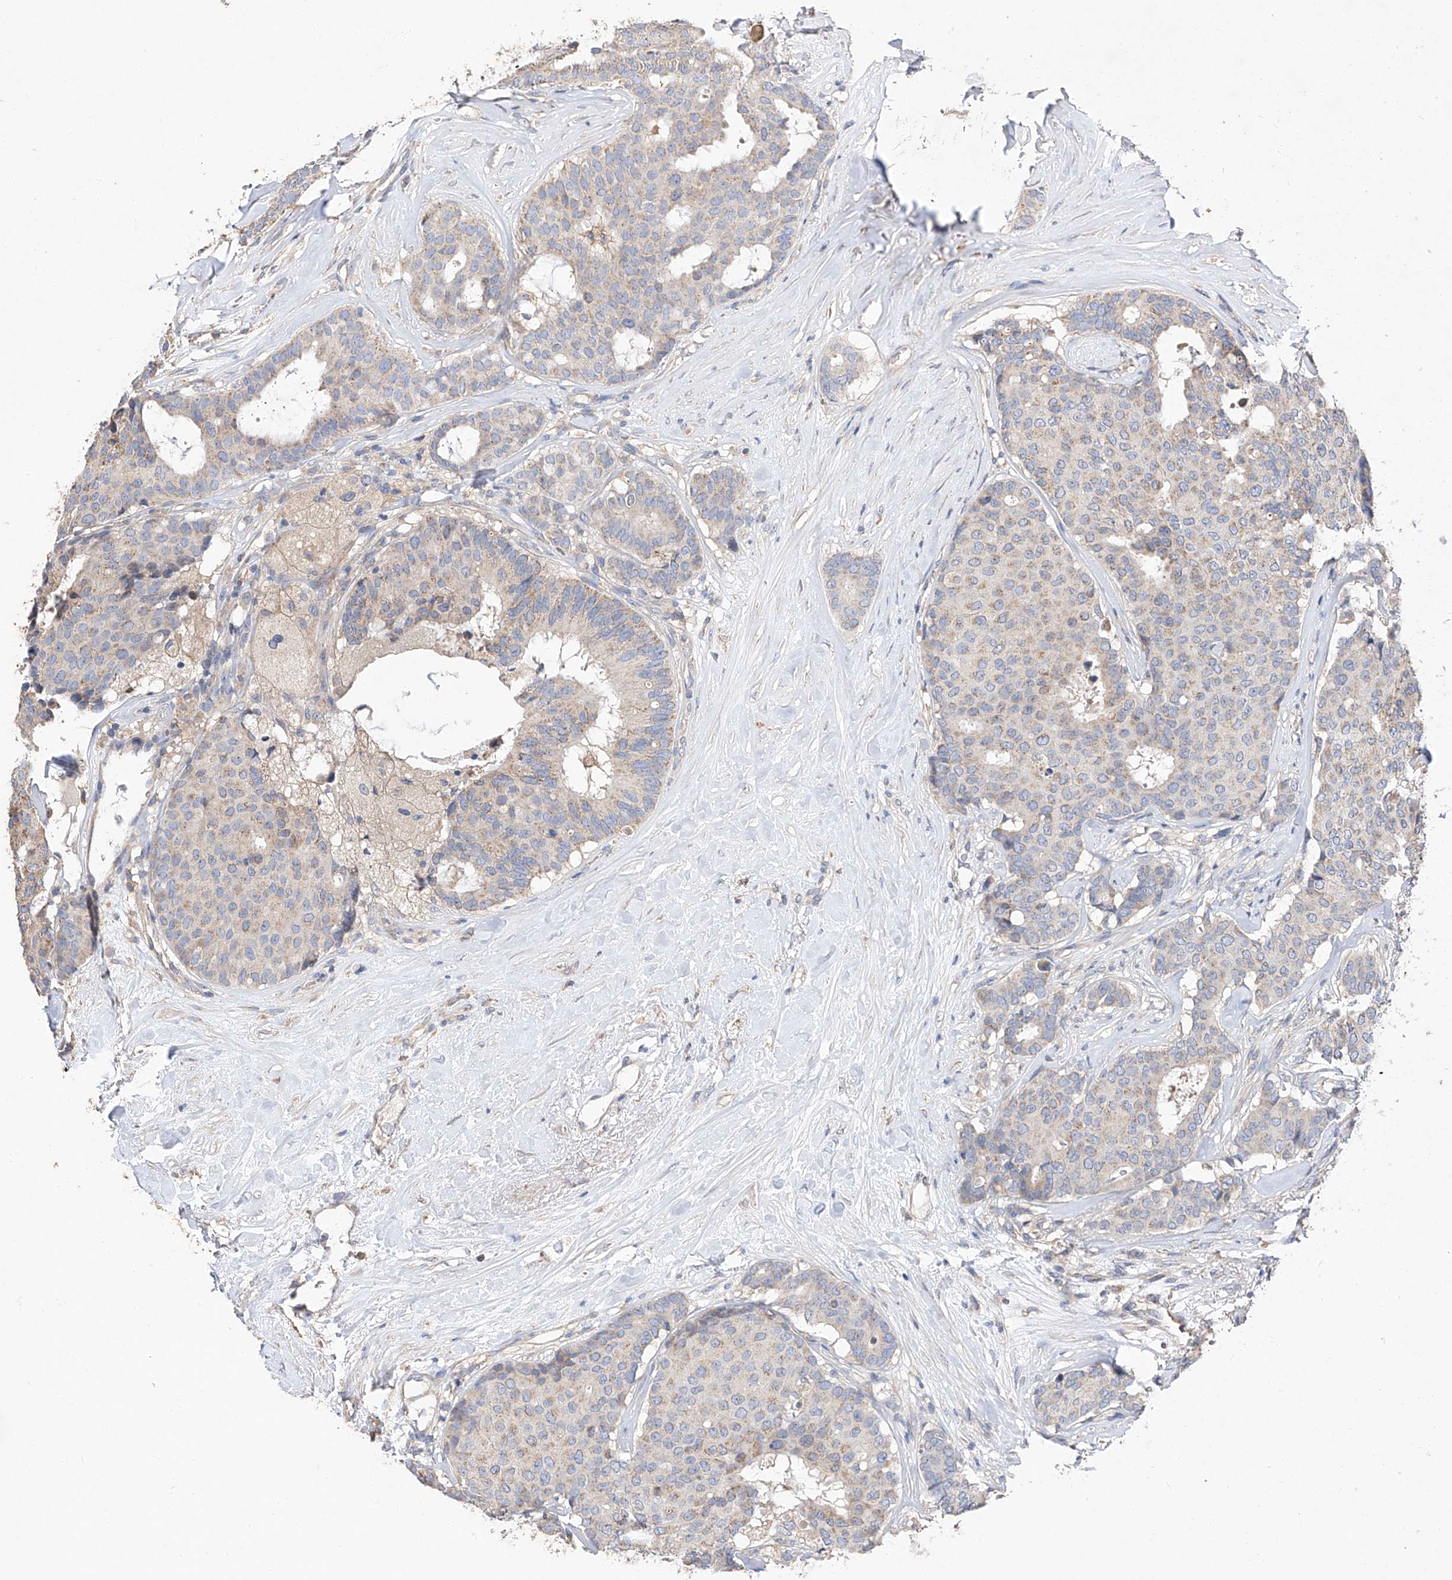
{"staining": {"intensity": "weak", "quantity": "25%-75%", "location": "cytoplasmic/membranous"}, "tissue": "breast cancer", "cell_type": "Tumor cells", "image_type": "cancer", "snomed": [{"axis": "morphology", "description": "Duct carcinoma"}, {"axis": "topography", "description": "Breast"}], "caption": "Brown immunohistochemical staining in human invasive ductal carcinoma (breast) reveals weak cytoplasmic/membranous staining in approximately 25%-75% of tumor cells.", "gene": "AMD1", "patient": {"sex": "female", "age": 75}}